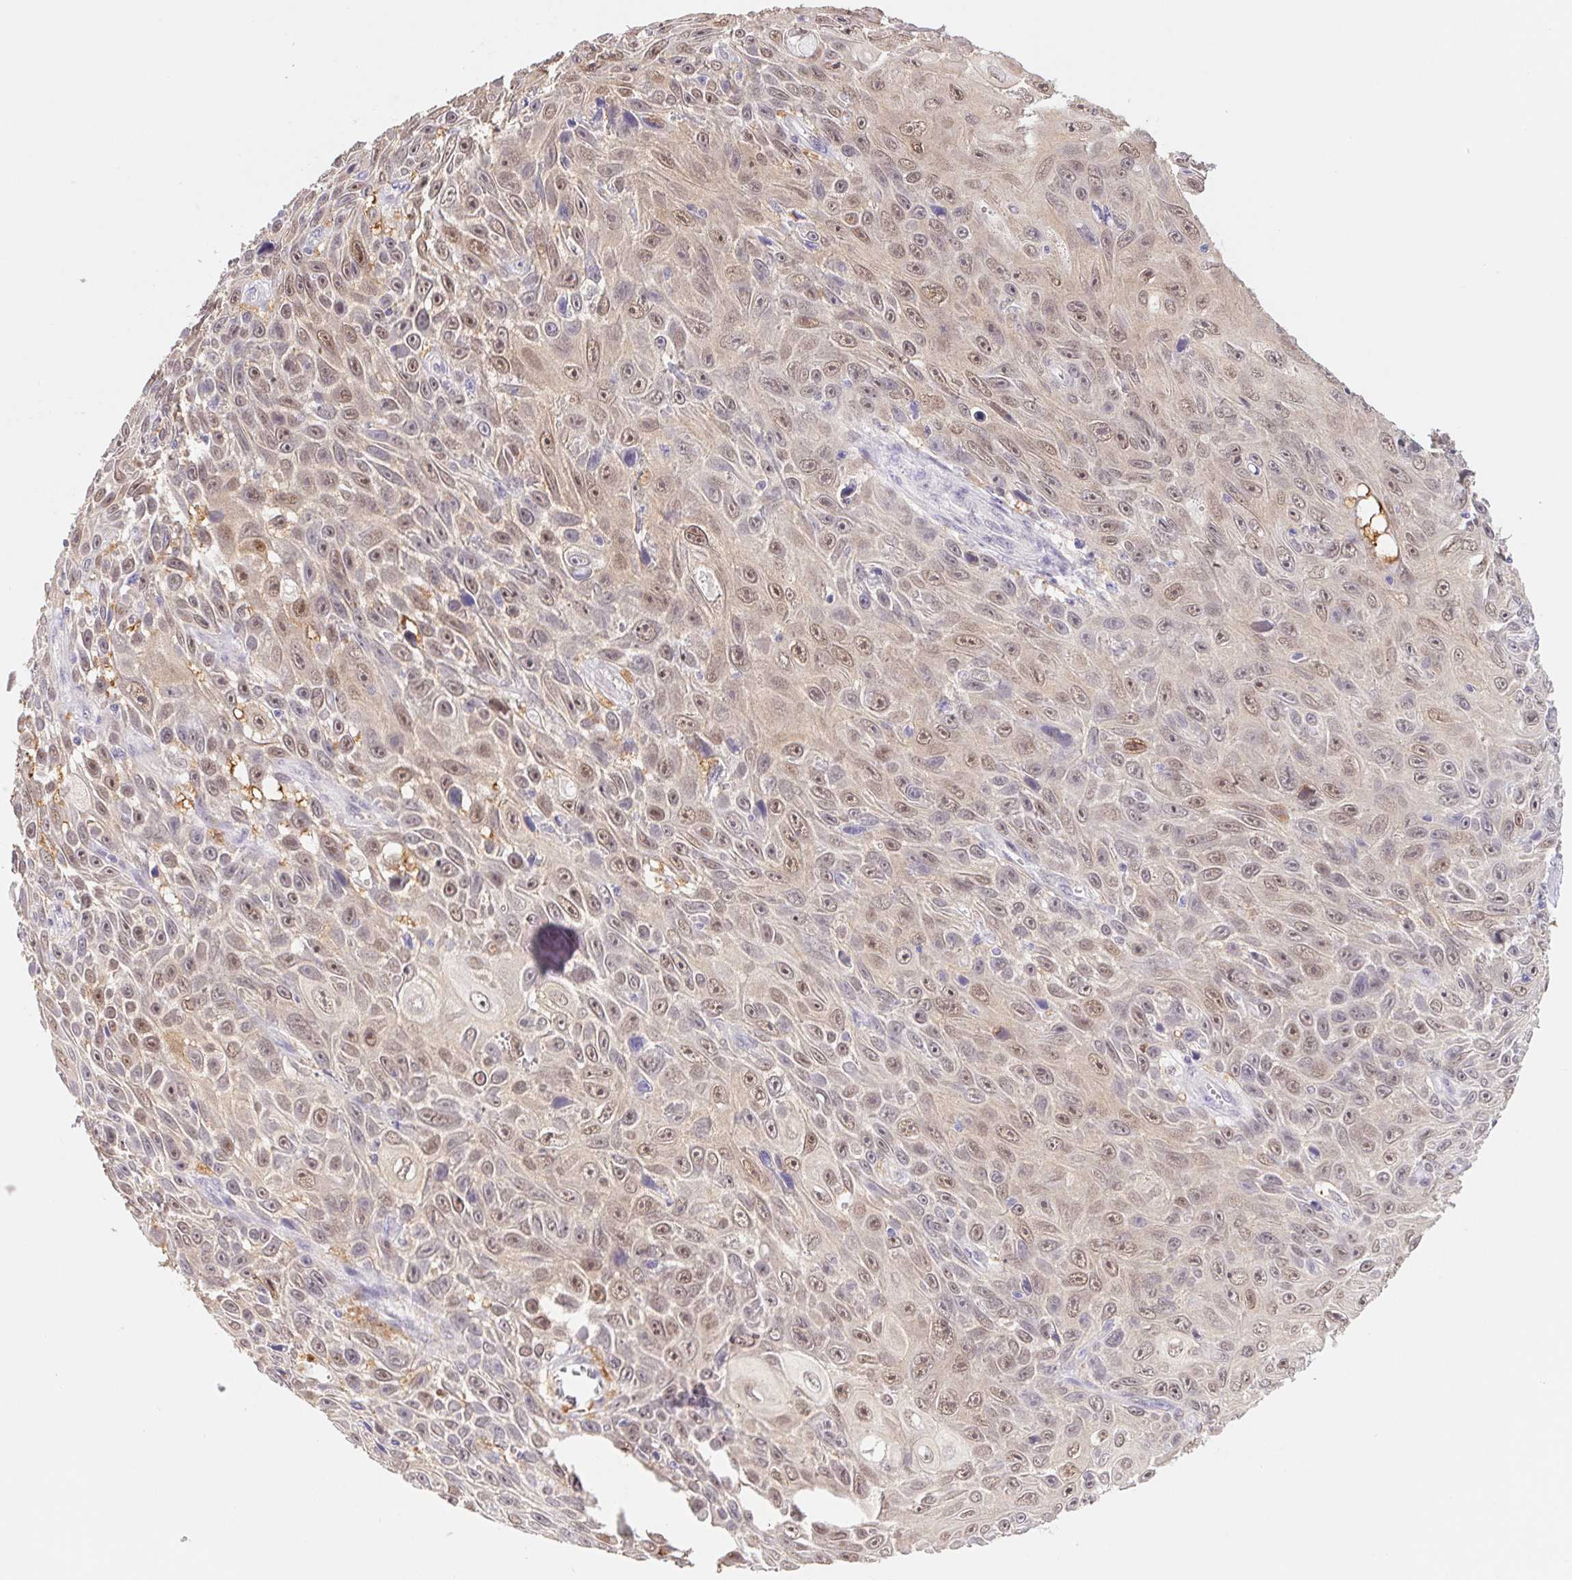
{"staining": {"intensity": "weak", "quantity": "25%-75%", "location": "nuclear"}, "tissue": "skin cancer", "cell_type": "Tumor cells", "image_type": "cancer", "snomed": [{"axis": "morphology", "description": "Squamous cell carcinoma, NOS"}, {"axis": "topography", "description": "Skin"}], "caption": "Immunohistochemical staining of skin cancer exhibits low levels of weak nuclear positivity in approximately 25%-75% of tumor cells.", "gene": "L3MBTL4", "patient": {"sex": "male", "age": 82}}